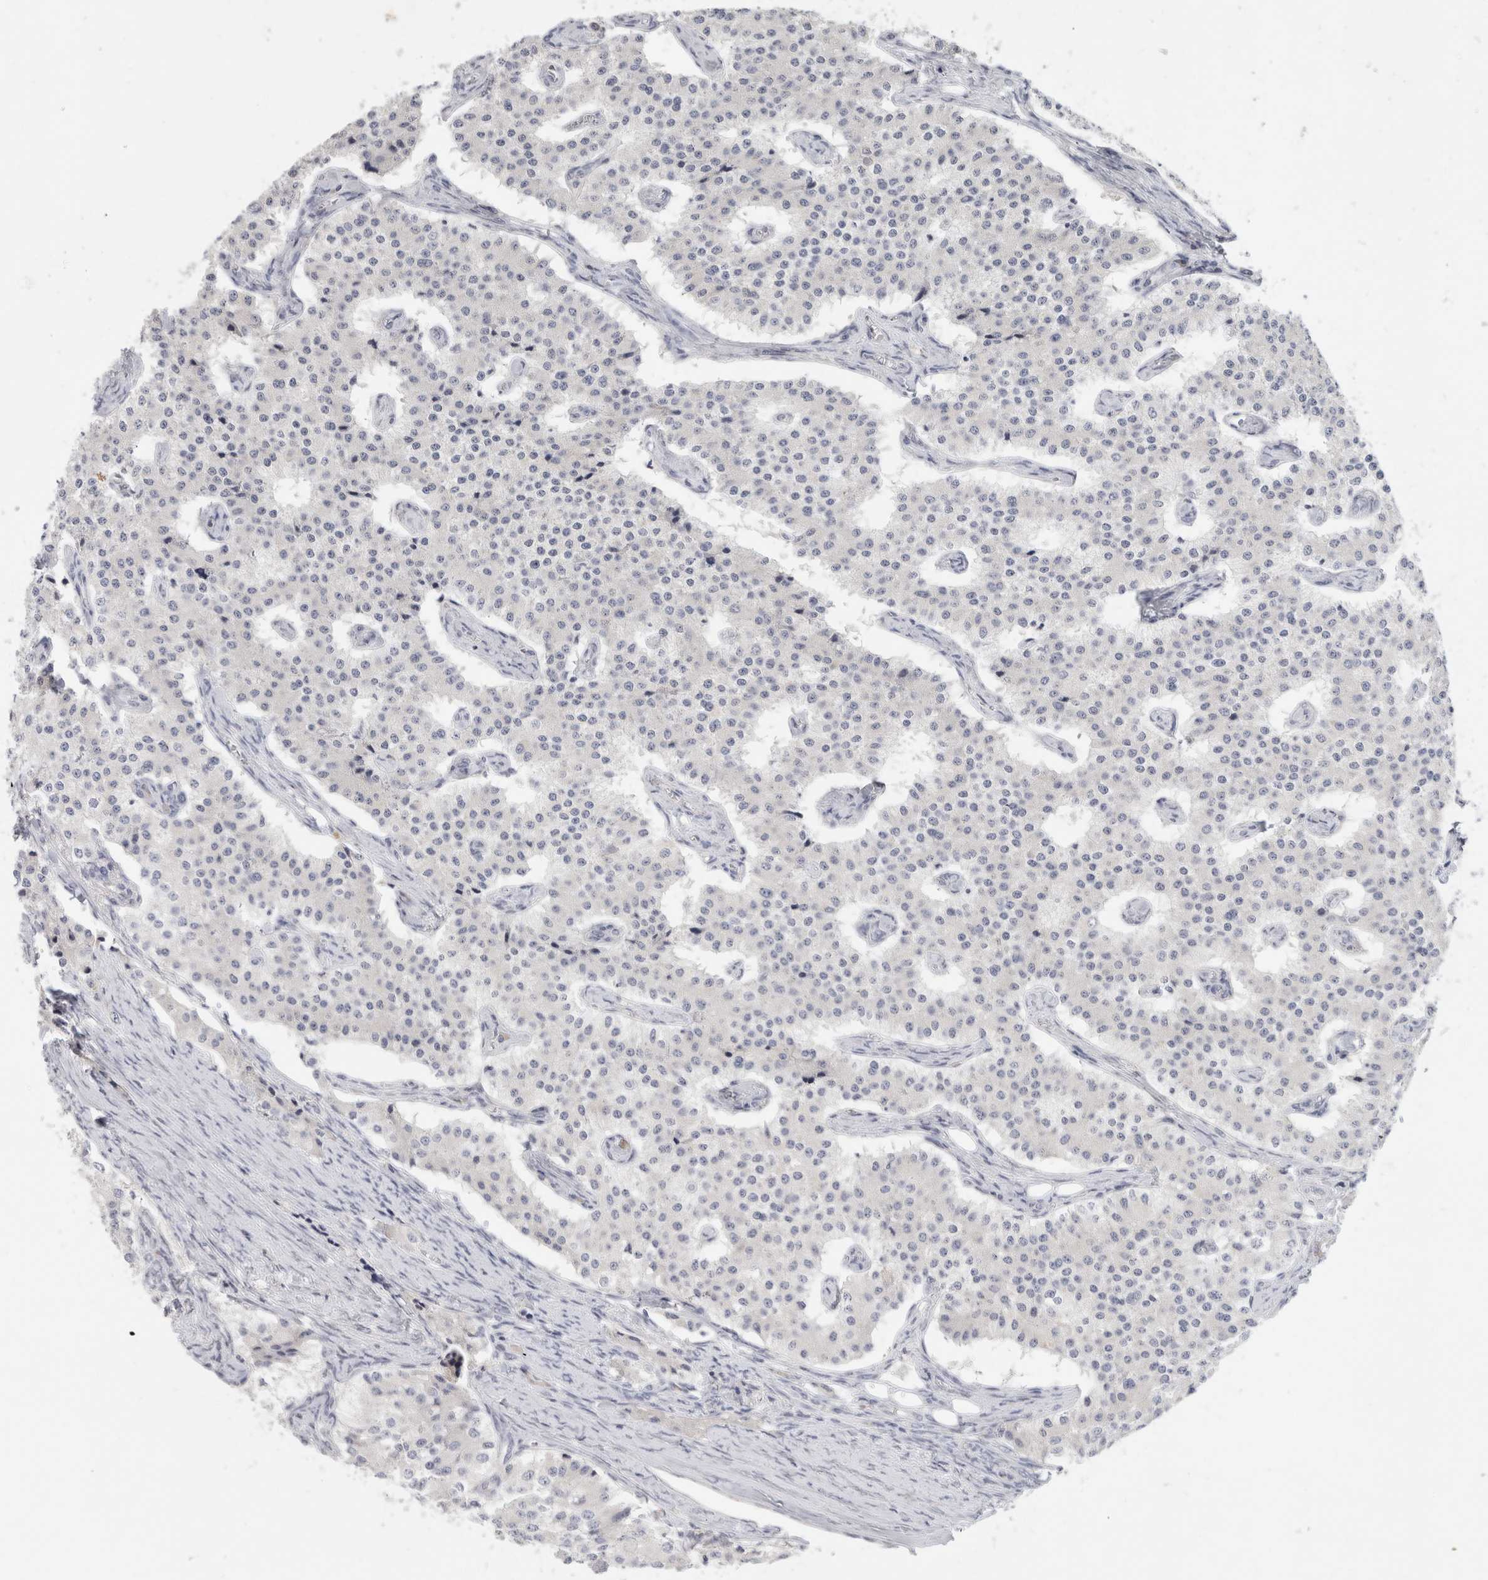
{"staining": {"intensity": "negative", "quantity": "none", "location": "none"}, "tissue": "carcinoid", "cell_type": "Tumor cells", "image_type": "cancer", "snomed": [{"axis": "morphology", "description": "Carcinoid, malignant, NOS"}, {"axis": "topography", "description": "Colon"}], "caption": "This is an immunohistochemistry photomicrograph of human carcinoid. There is no staining in tumor cells.", "gene": "STK31", "patient": {"sex": "female", "age": 52}}